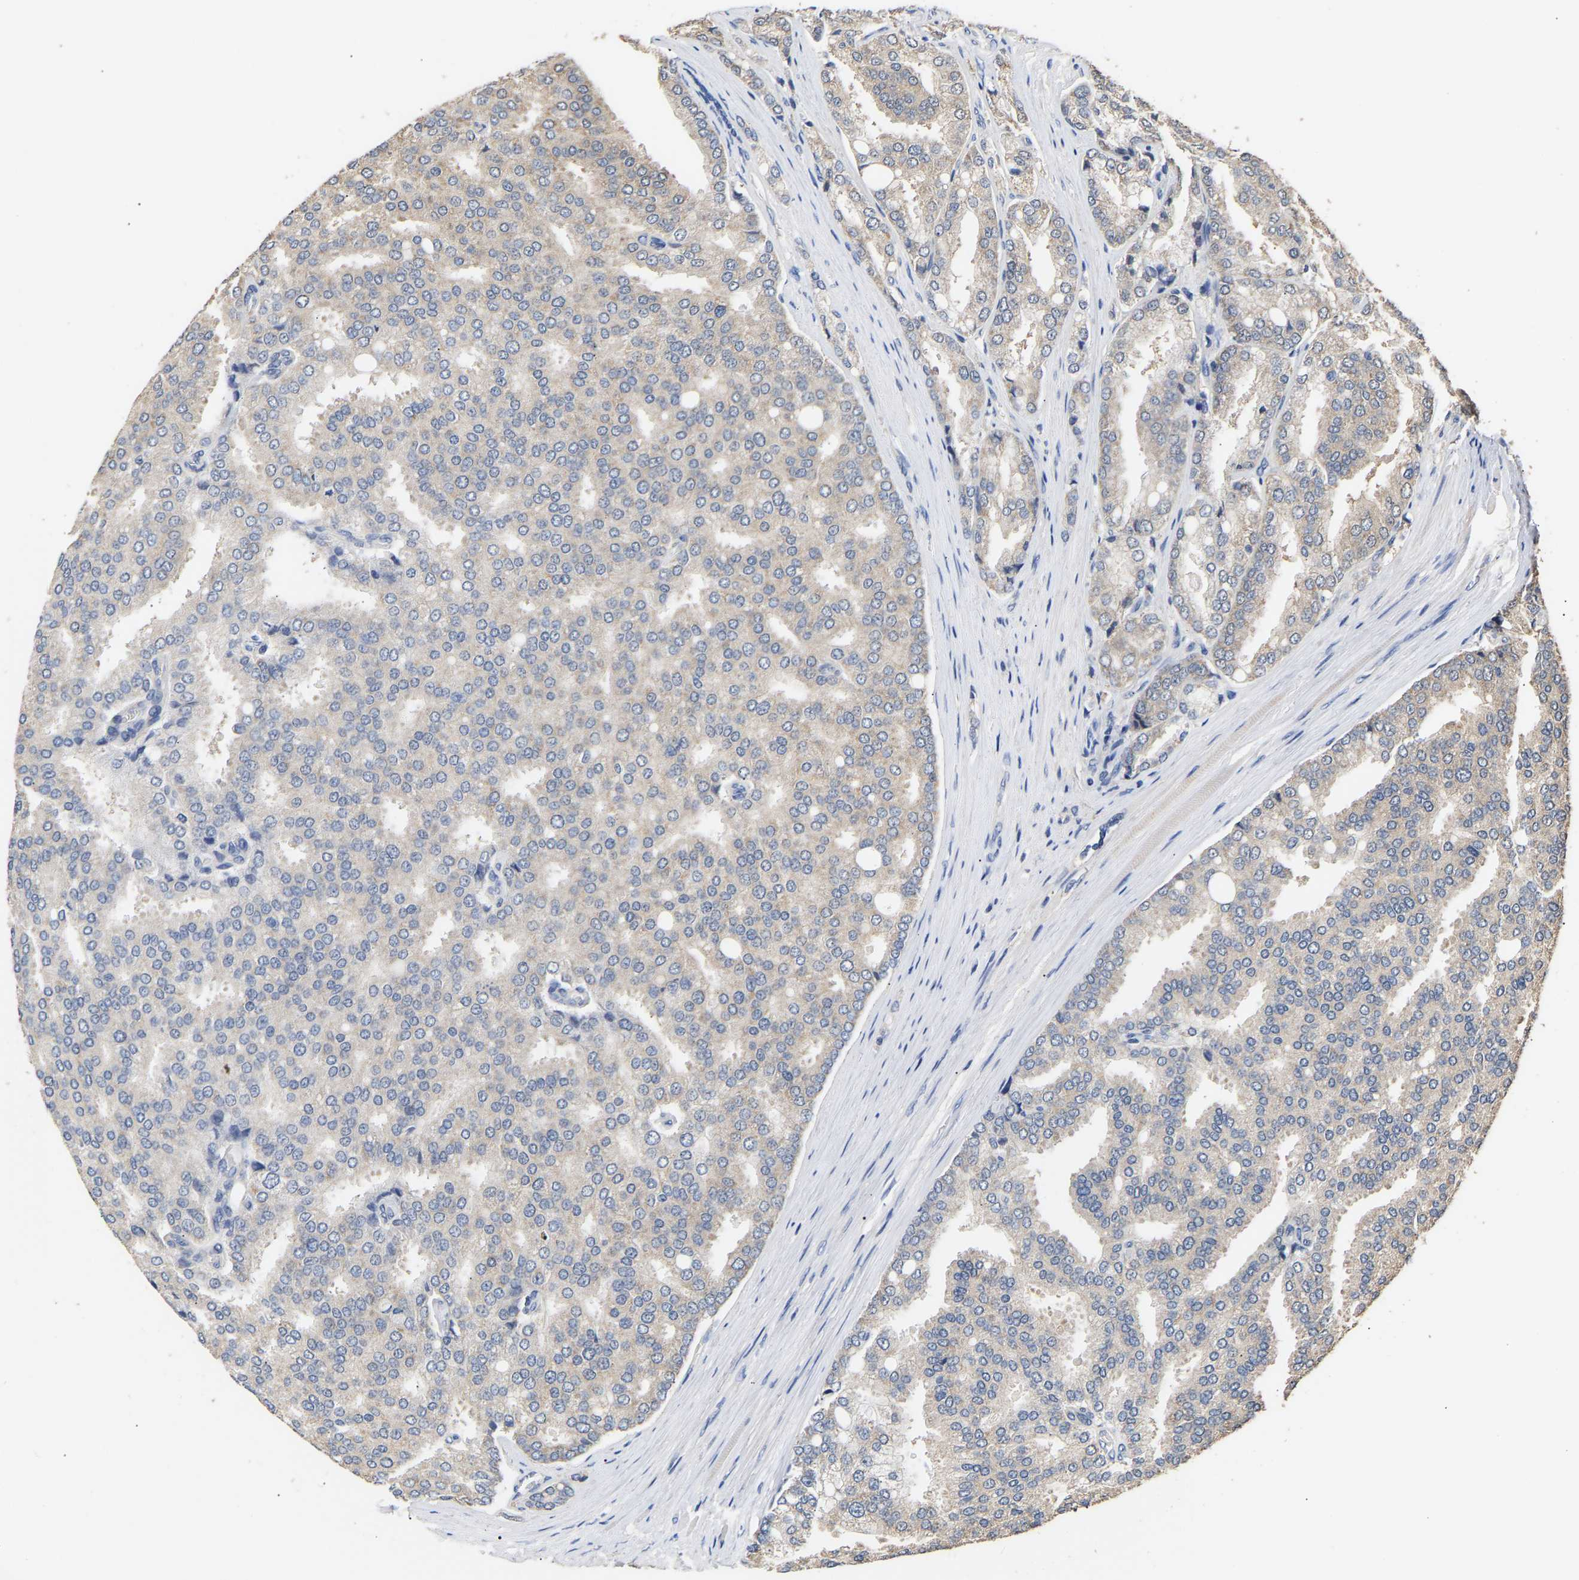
{"staining": {"intensity": "weak", "quantity": ">75%", "location": "cytoplasmic/membranous"}, "tissue": "prostate cancer", "cell_type": "Tumor cells", "image_type": "cancer", "snomed": [{"axis": "morphology", "description": "Adenocarcinoma, High grade"}, {"axis": "topography", "description": "Prostate"}], "caption": "Human high-grade adenocarcinoma (prostate) stained for a protein (brown) exhibits weak cytoplasmic/membranous positive staining in approximately >75% of tumor cells.", "gene": "ZNF26", "patient": {"sex": "male", "age": 50}}